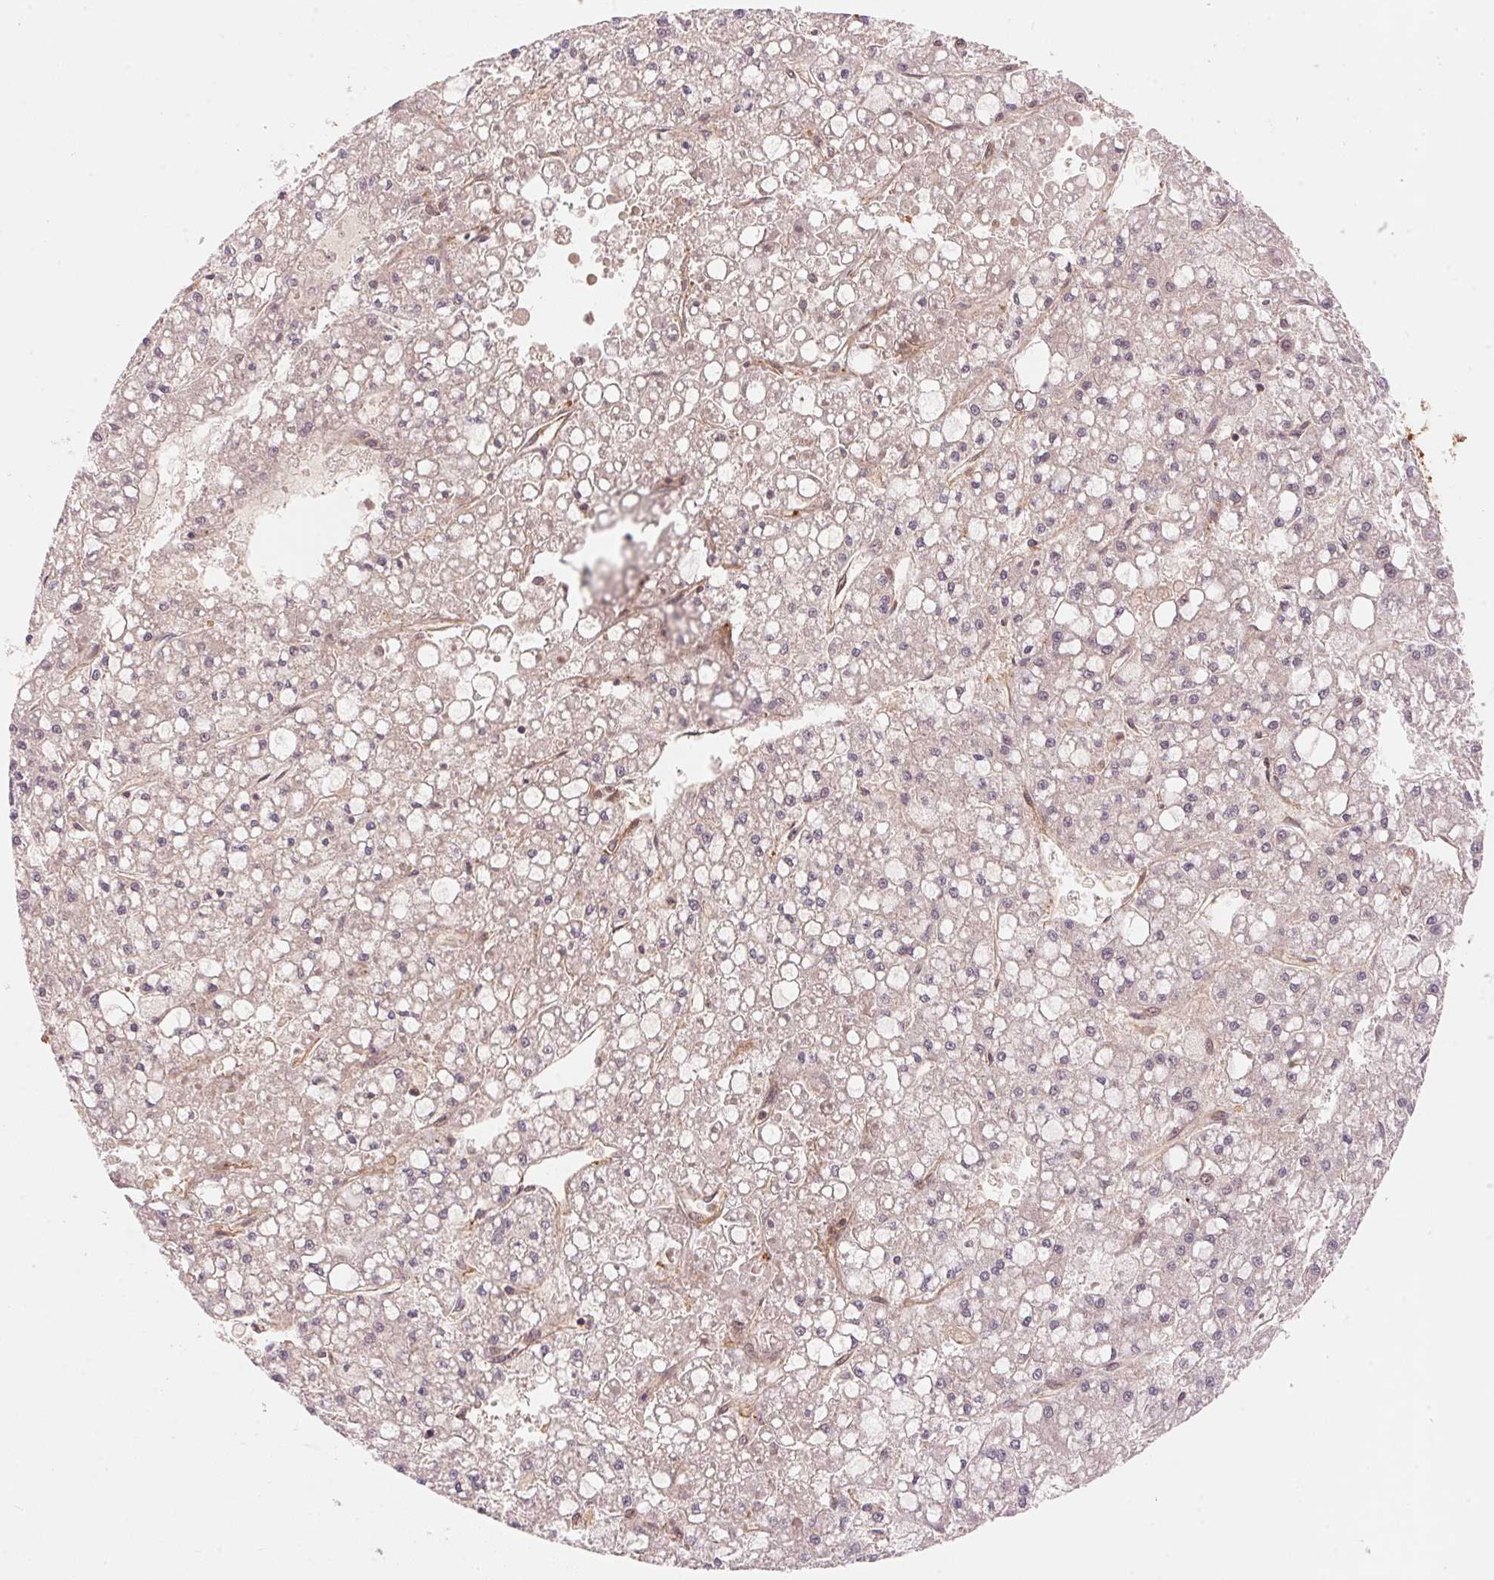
{"staining": {"intensity": "negative", "quantity": "none", "location": "none"}, "tissue": "liver cancer", "cell_type": "Tumor cells", "image_type": "cancer", "snomed": [{"axis": "morphology", "description": "Carcinoma, Hepatocellular, NOS"}, {"axis": "topography", "description": "Liver"}], "caption": "A high-resolution micrograph shows immunohistochemistry (IHC) staining of hepatocellular carcinoma (liver), which displays no significant expression in tumor cells.", "gene": "TNIP2", "patient": {"sex": "male", "age": 67}}